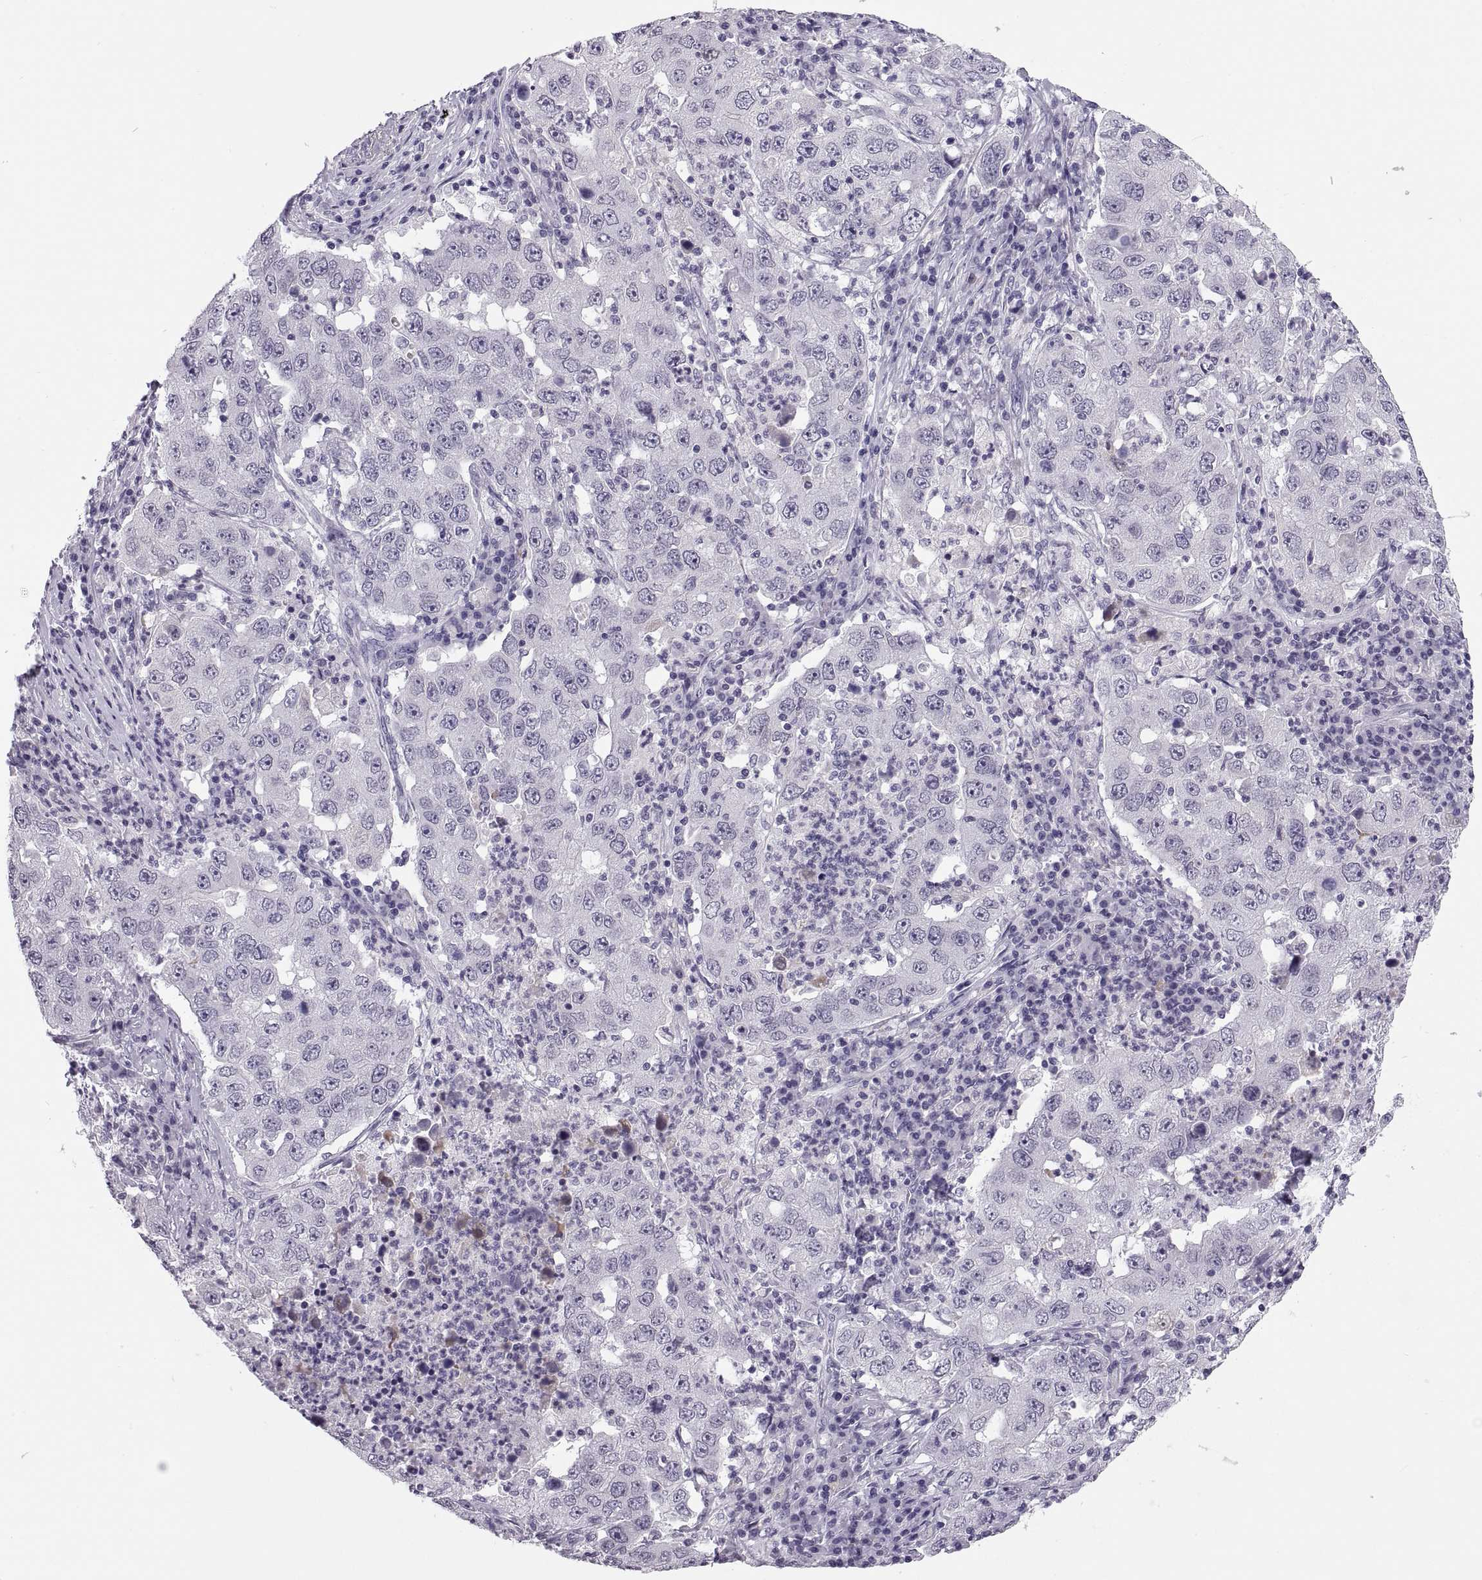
{"staining": {"intensity": "negative", "quantity": "none", "location": "none"}, "tissue": "lung cancer", "cell_type": "Tumor cells", "image_type": "cancer", "snomed": [{"axis": "morphology", "description": "Adenocarcinoma, NOS"}, {"axis": "topography", "description": "Lung"}], "caption": "A high-resolution histopathology image shows immunohistochemistry staining of lung cancer, which reveals no significant expression in tumor cells.", "gene": "QRICH2", "patient": {"sex": "male", "age": 73}}